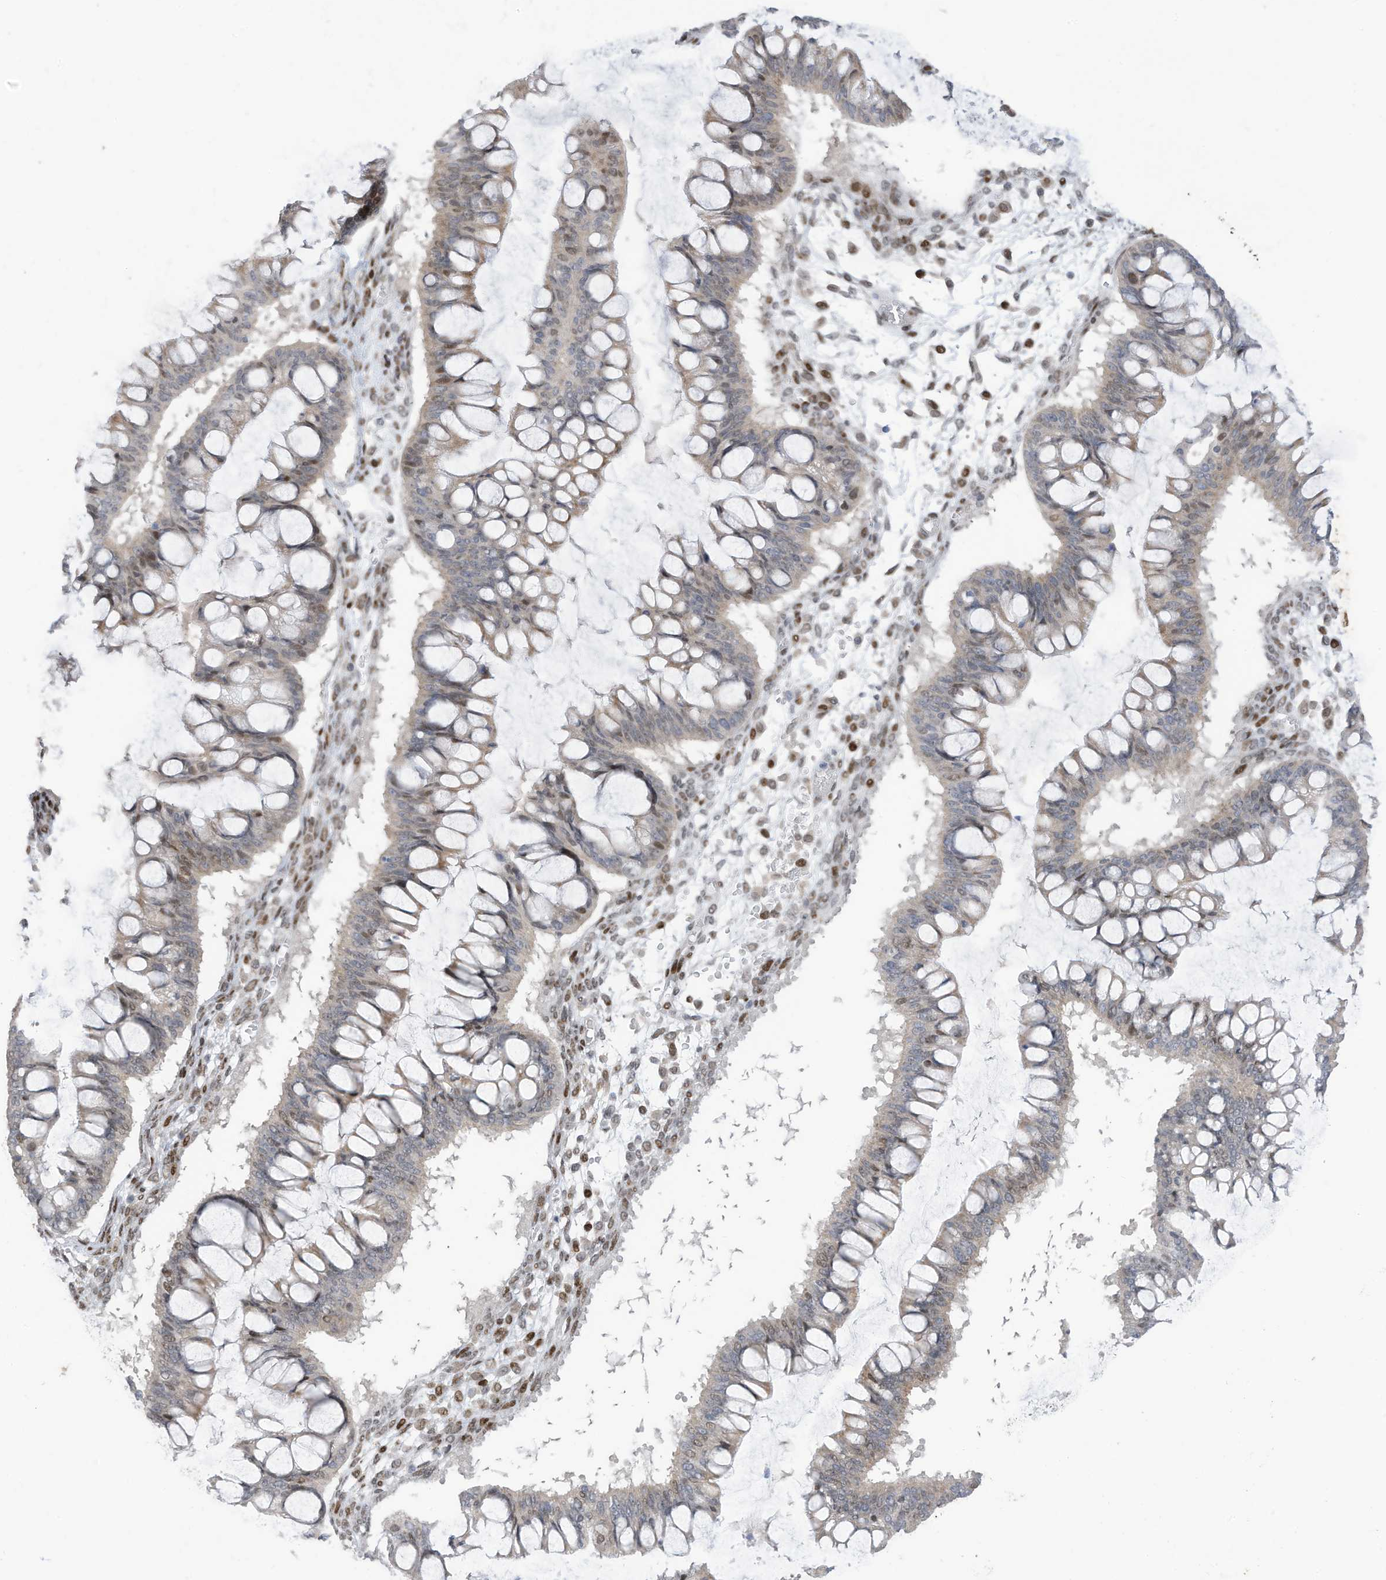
{"staining": {"intensity": "weak", "quantity": "<25%", "location": "nuclear"}, "tissue": "ovarian cancer", "cell_type": "Tumor cells", "image_type": "cancer", "snomed": [{"axis": "morphology", "description": "Cystadenocarcinoma, mucinous, NOS"}, {"axis": "topography", "description": "Ovary"}], "caption": "IHC image of human ovarian mucinous cystadenocarcinoma stained for a protein (brown), which shows no positivity in tumor cells. The staining is performed using DAB brown chromogen with nuclei counter-stained in using hematoxylin.", "gene": "RABL3", "patient": {"sex": "female", "age": 73}}